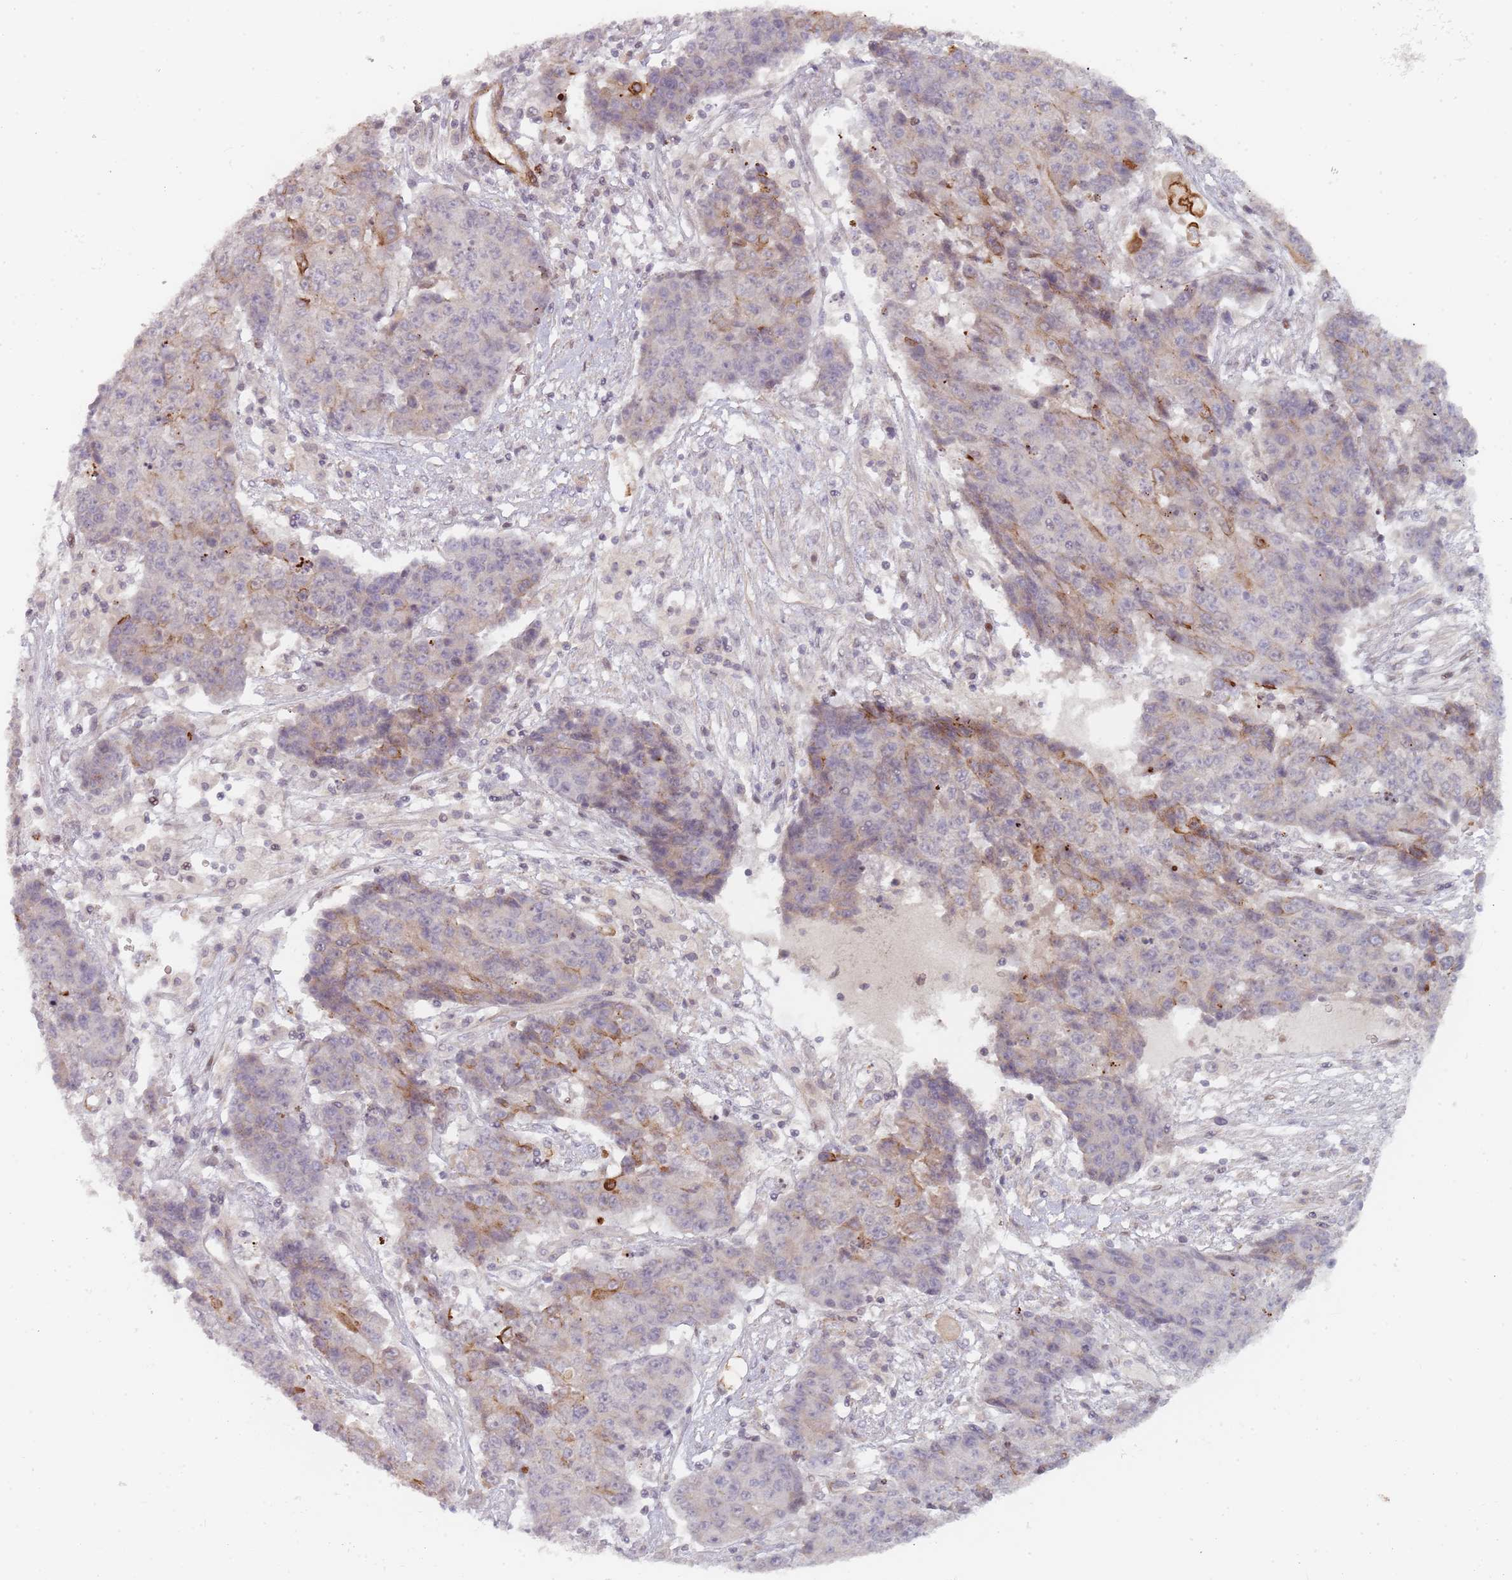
{"staining": {"intensity": "strong", "quantity": "<25%", "location": "cytoplasmic/membranous"}, "tissue": "ovarian cancer", "cell_type": "Tumor cells", "image_type": "cancer", "snomed": [{"axis": "morphology", "description": "Carcinoma, endometroid"}, {"axis": "topography", "description": "Ovary"}], "caption": "IHC photomicrograph of human ovarian endometroid carcinoma stained for a protein (brown), which demonstrates medium levels of strong cytoplasmic/membranous positivity in approximately <25% of tumor cells.", "gene": "RPS6KA2", "patient": {"sex": "female", "age": 42}}